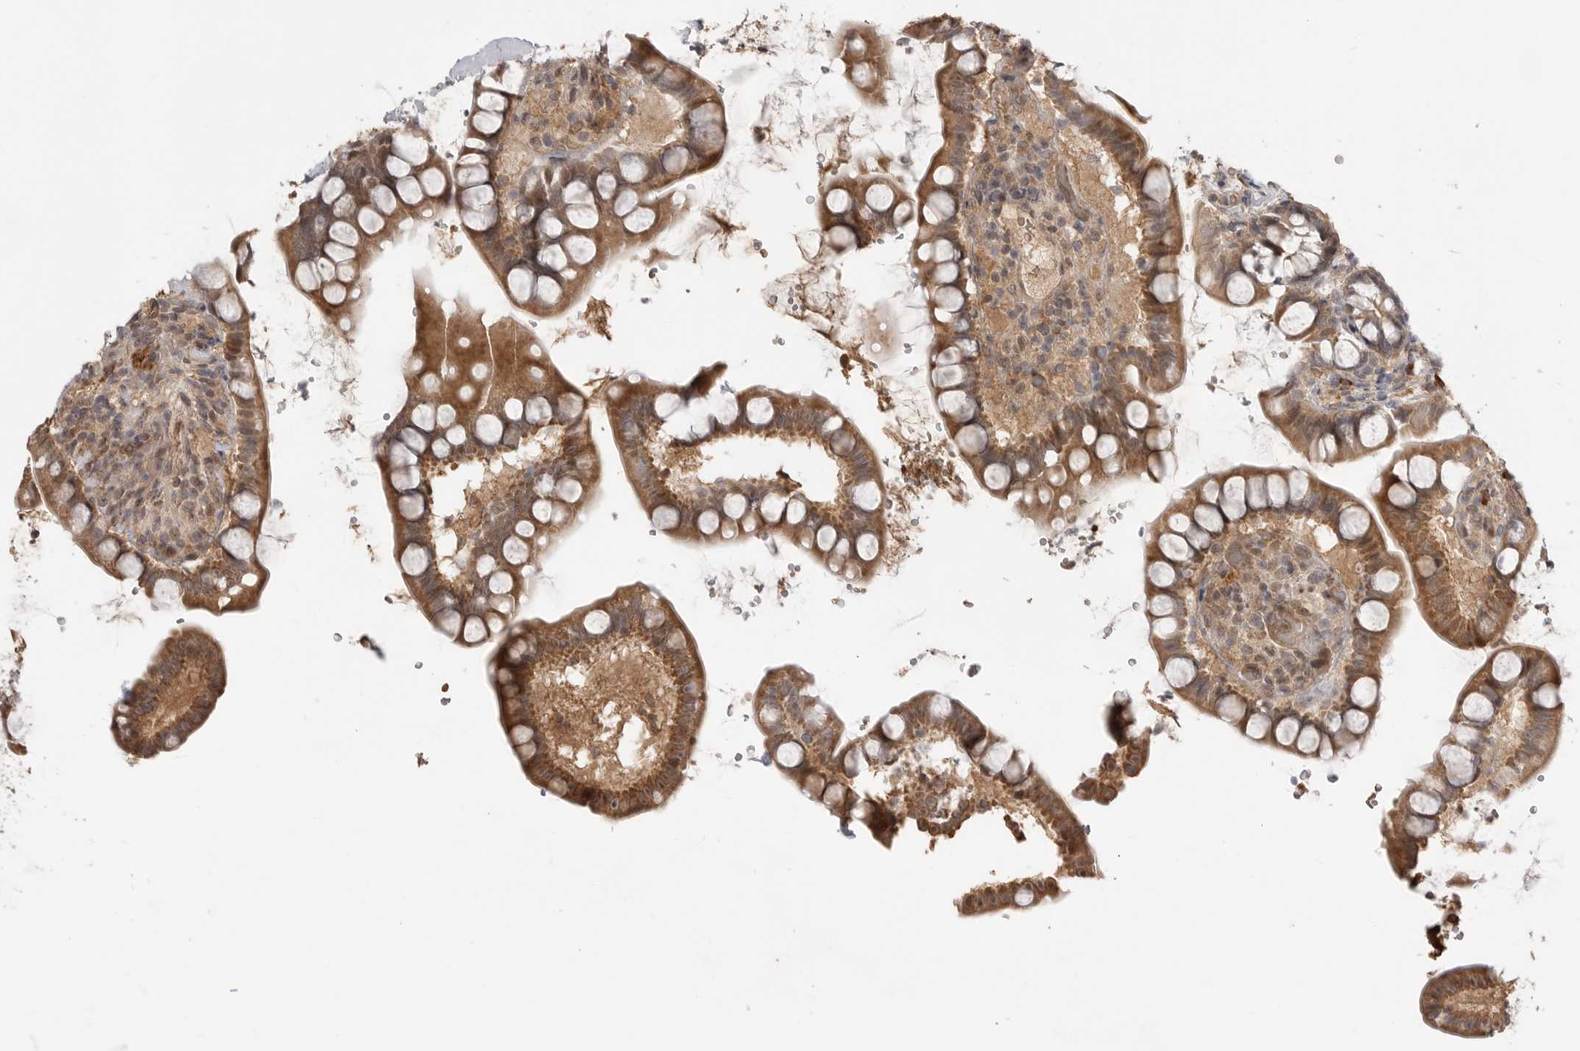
{"staining": {"intensity": "moderate", "quantity": ">75%", "location": "cytoplasmic/membranous"}, "tissue": "small intestine", "cell_type": "Glandular cells", "image_type": "normal", "snomed": [{"axis": "morphology", "description": "Normal tissue, NOS"}, {"axis": "topography", "description": "Smooth muscle"}, {"axis": "topography", "description": "Small intestine"}], "caption": "Small intestine stained with DAB (3,3'-diaminobenzidine) immunohistochemistry (IHC) exhibits medium levels of moderate cytoplasmic/membranous staining in approximately >75% of glandular cells. (Brightfield microscopy of DAB IHC at high magnification).", "gene": "ASPSCR1", "patient": {"sex": "female", "age": 84}}